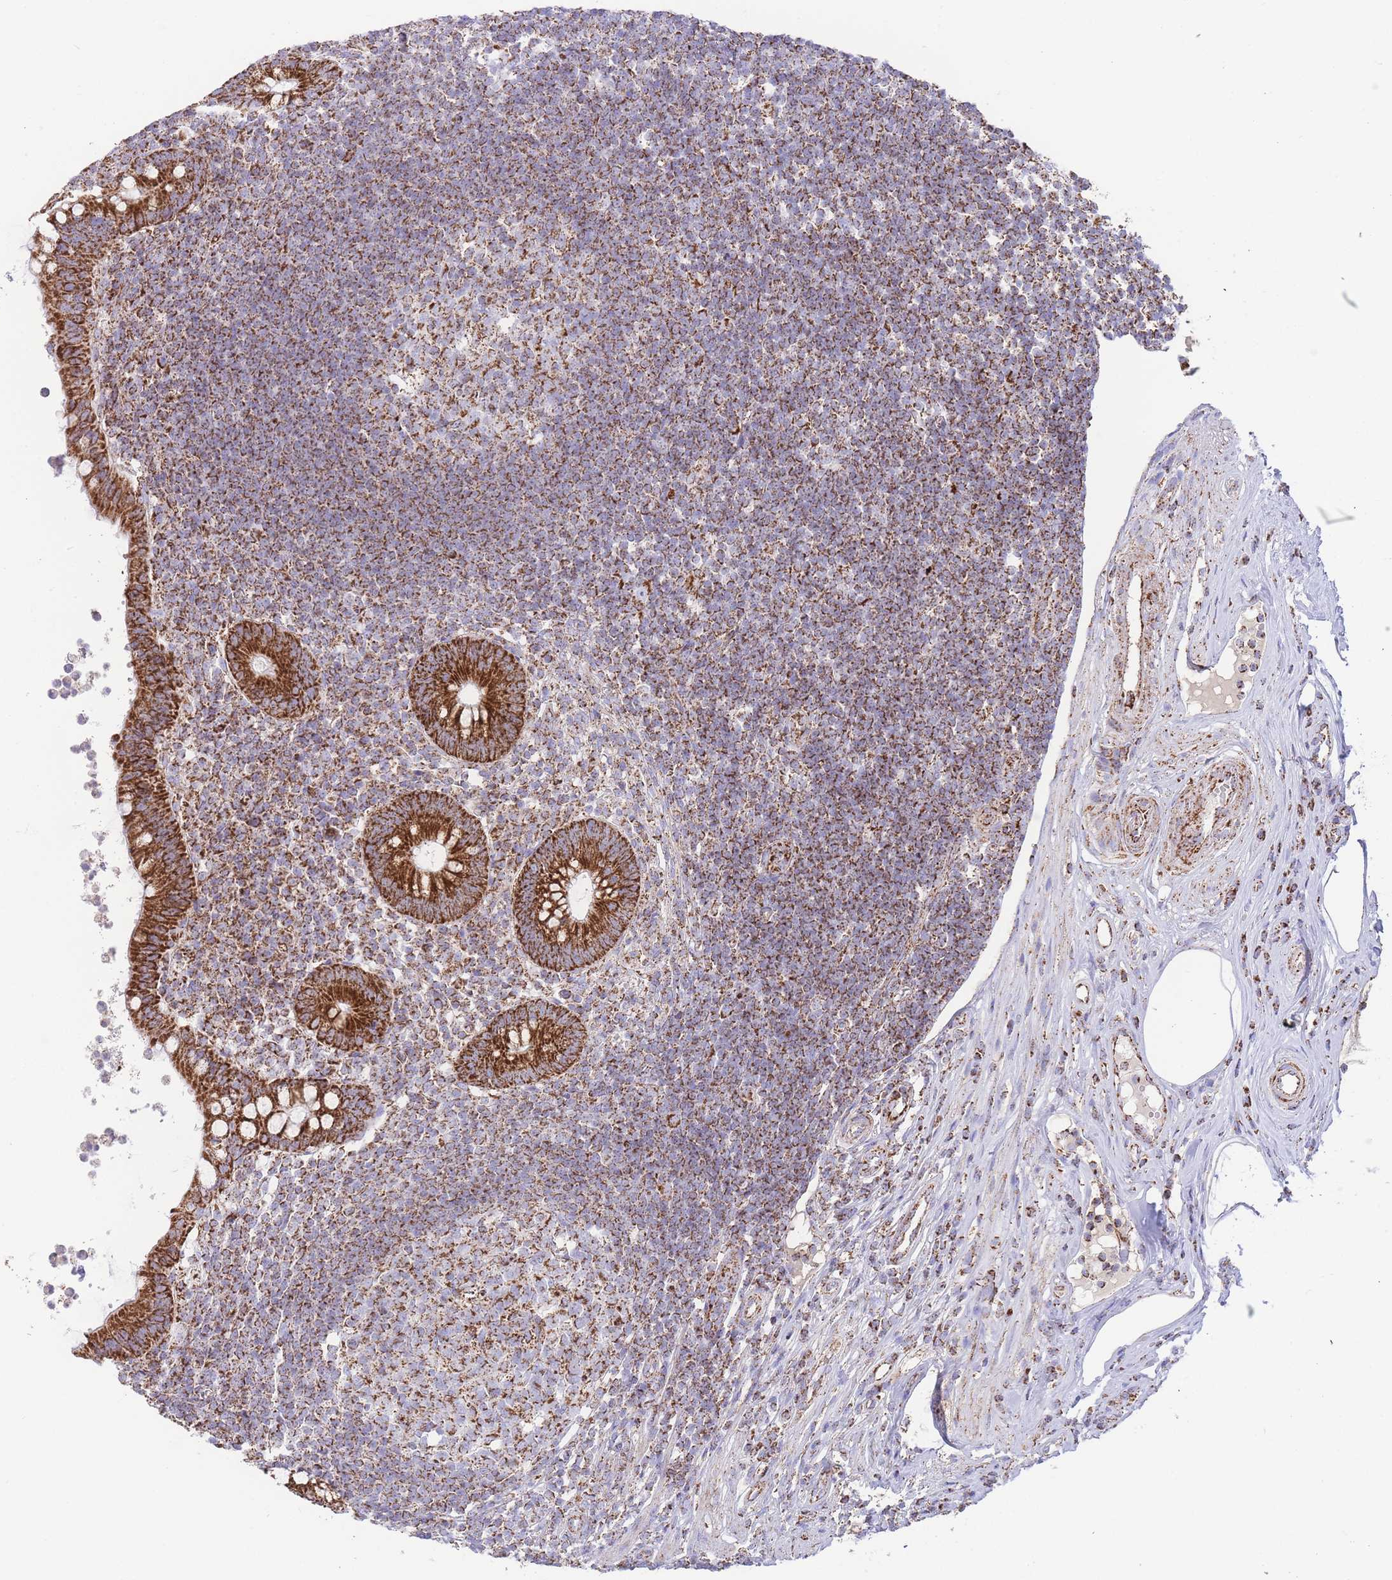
{"staining": {"intensity": "strong", "quantity": ">75%", "location": "cytoplasmic/membranous"}, "tissue": "appendix", "cell_type": "Glandular cells", "image_type": "normal", "snomed": [{"axis": "morphology", "description": "Normal tissue, NOS"}, {"axis": "topography", "description": "Appendix"}], "caption": "The immunohistochemical stain highlights strong cytoplasmic/membranous expression in glandular cells of benign appendix. (Brightfield microscopy of DAB IHC at high magnification).", "gene": "GSTM1", "patient": {"sex": "female", "age": 56}}